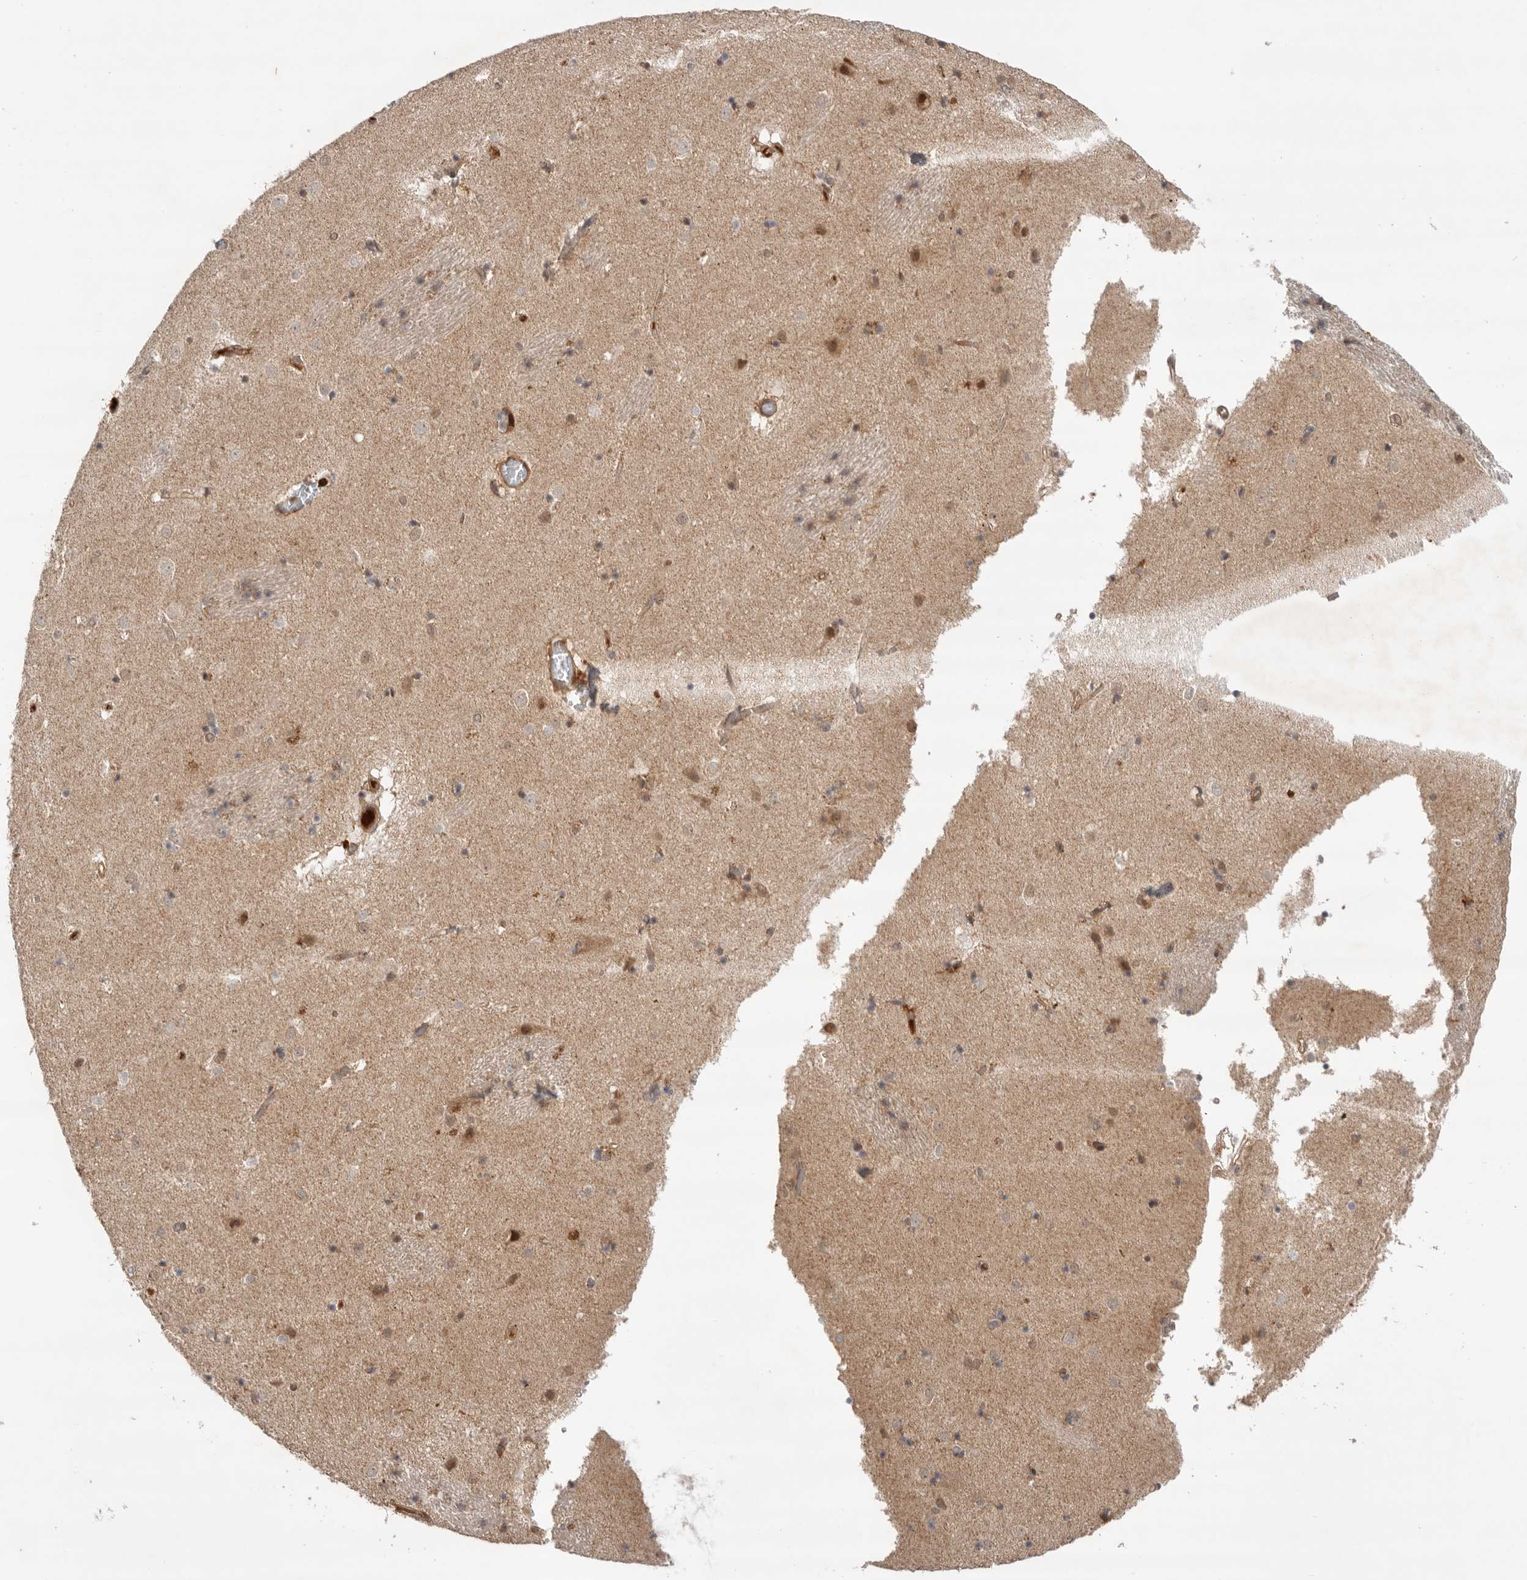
{"staining": {"intensity": "moderate", "quantity": "<25%", "location": "cytoplasmic/membranous,nuclear"}, "tissue": "caudate", "cell_type": "Glial cells", "image_type": "normal", "snomed": [{"axis": "morphology", "description": "Normal tissue, NOS"}, {"axis": "topography", "description": "Lateral ventricle wall"}], "caption": "The micrograph shows staining of benign caudate, revealing moderate cytoplasmic/membranous,nuclear protein staining (brown color) within glial cells.", "gene": "DCAF8", "patient": {"sex": "male", "age": 70}}